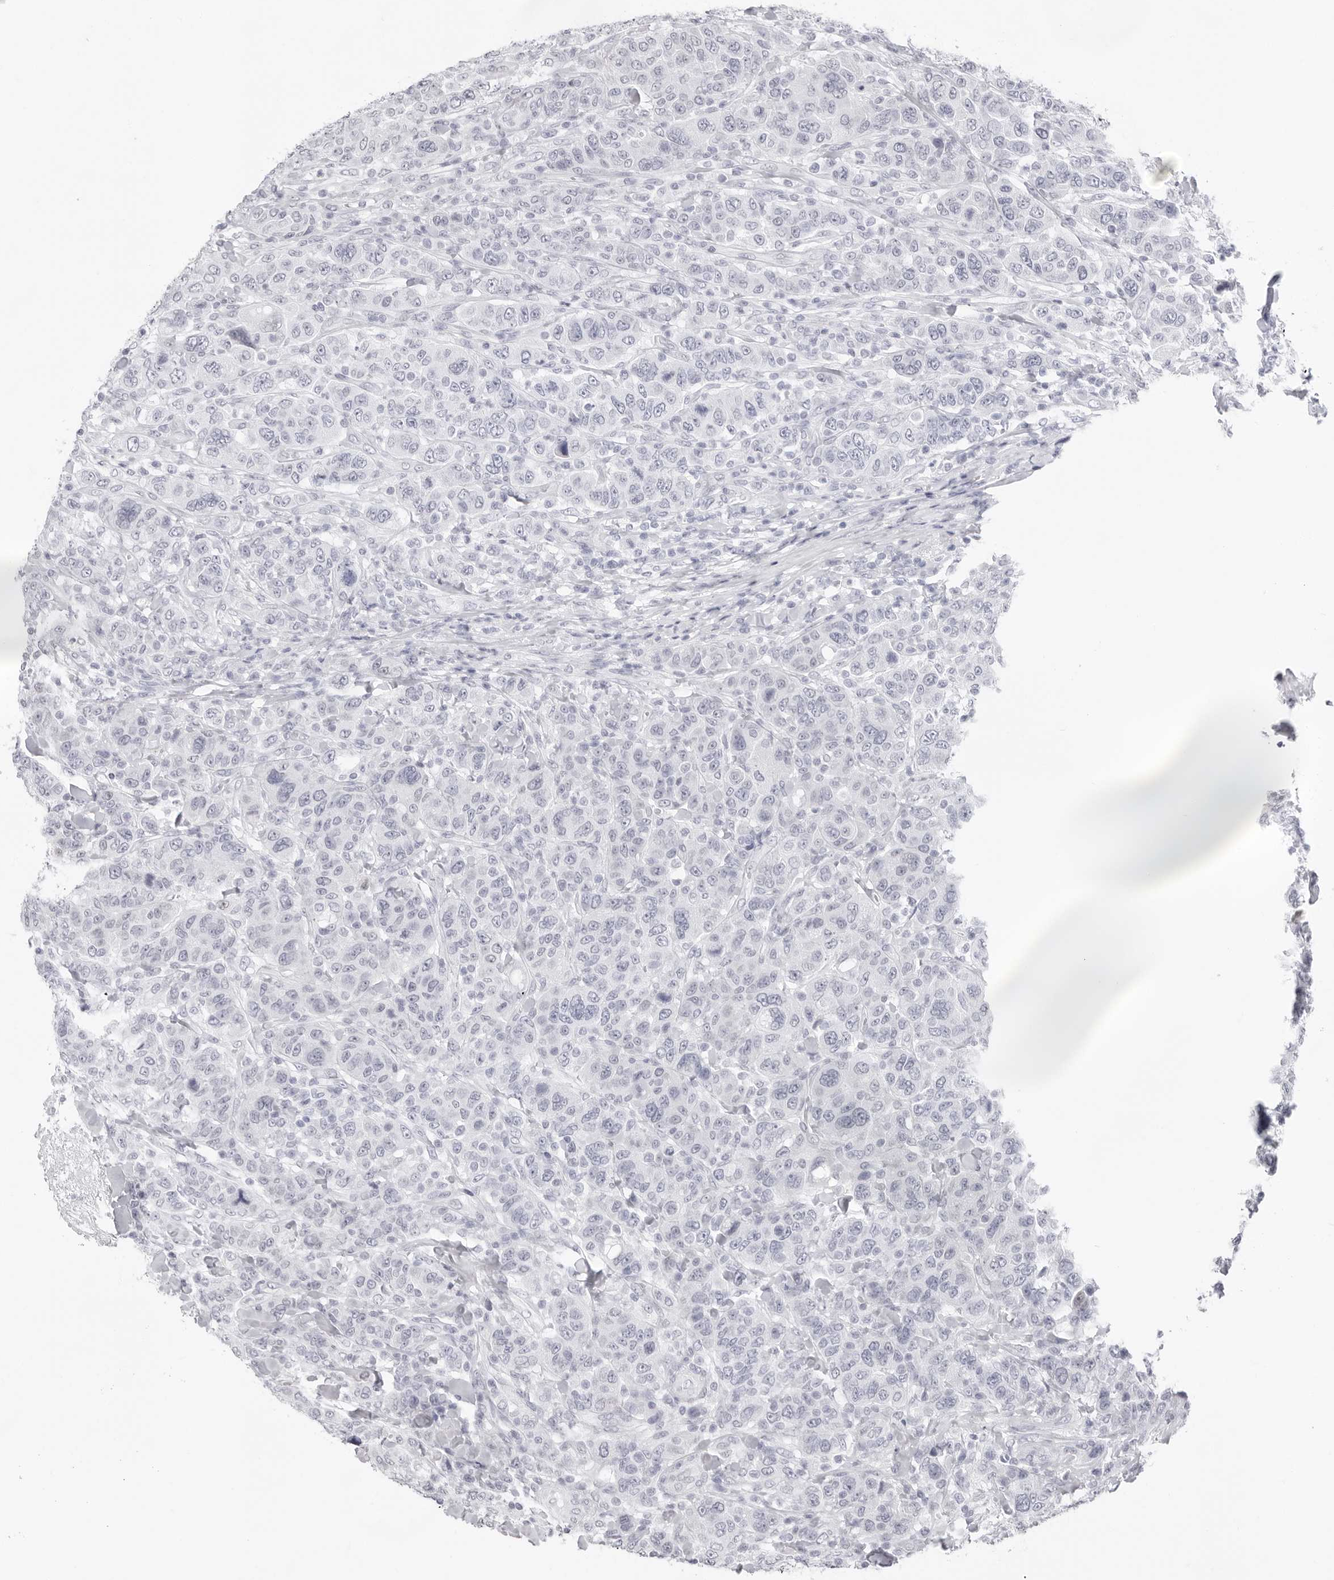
{"staining": {"intensity": "negative", "quantity": "none", "location": "none"}, "tissue": "breast cancer", "cell_type": "Tumor cells", "image_type": "cancer", "snomed": [{"axis": "morphology", "description": "Duct carcinoma"}, {"axis": "topography", "description": "Breast"}], "caption": "A high-resolution image shows IHC staining of intraductal carcinoma (breast), which demonstrates no significant positivity in tumor cells.", "gene": "FDPS", "patient": {"sex": "female", "age": 37}}